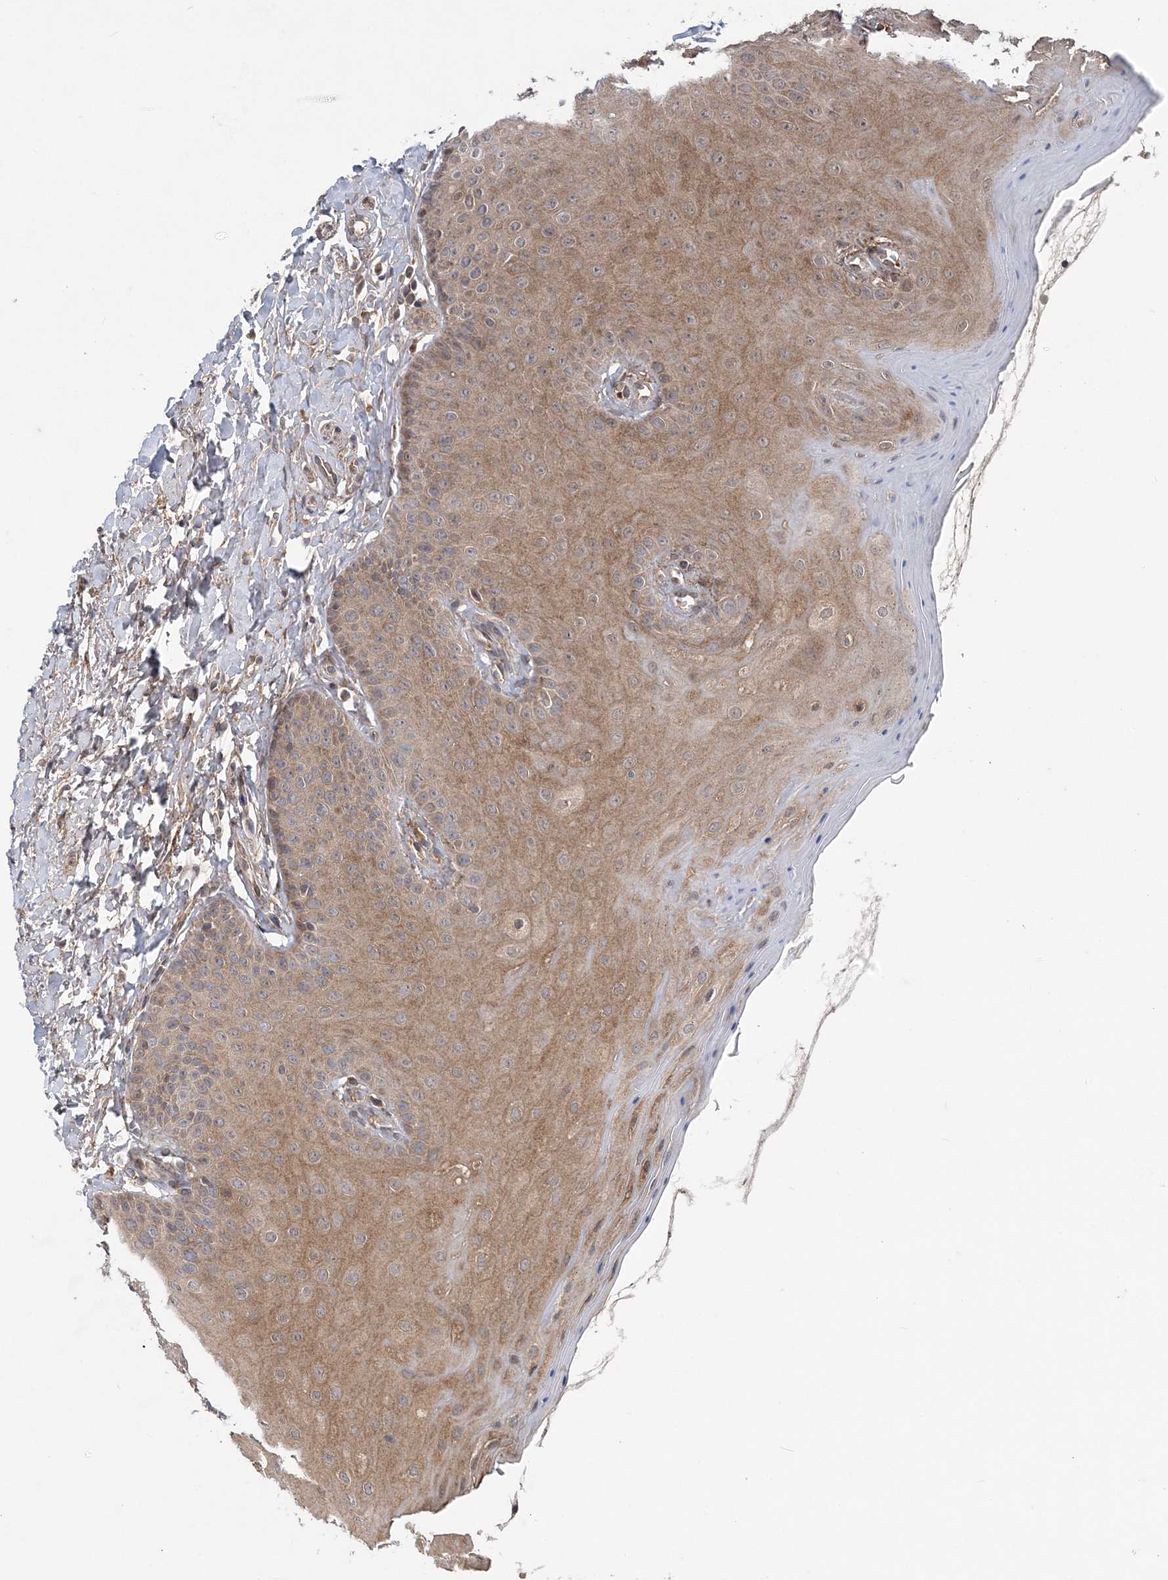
{"staining": {"intensity": "weak", "quantity": ">75%", "location": "cytoplasmic/membranous"}, "tissue": "oral mucosa", "cell_type": "Squamous epithelial cells", "image_type": "normal", "snomed": [{"axis": "morphology", "description": "Normal tissue, NOS"}, {"axis": "topography", "description": "Oral tissue"}], "caption": "IHC (DAB (3,3'-diaminobenzidine)) staining of unremarkable oral mucosa displays weak cytoplasmic/membranous protein positivity in approximately >75% of squamous epithelial cells.", "gene": "HMGCS1", "patient": {"sex": "female", "age": 31}}